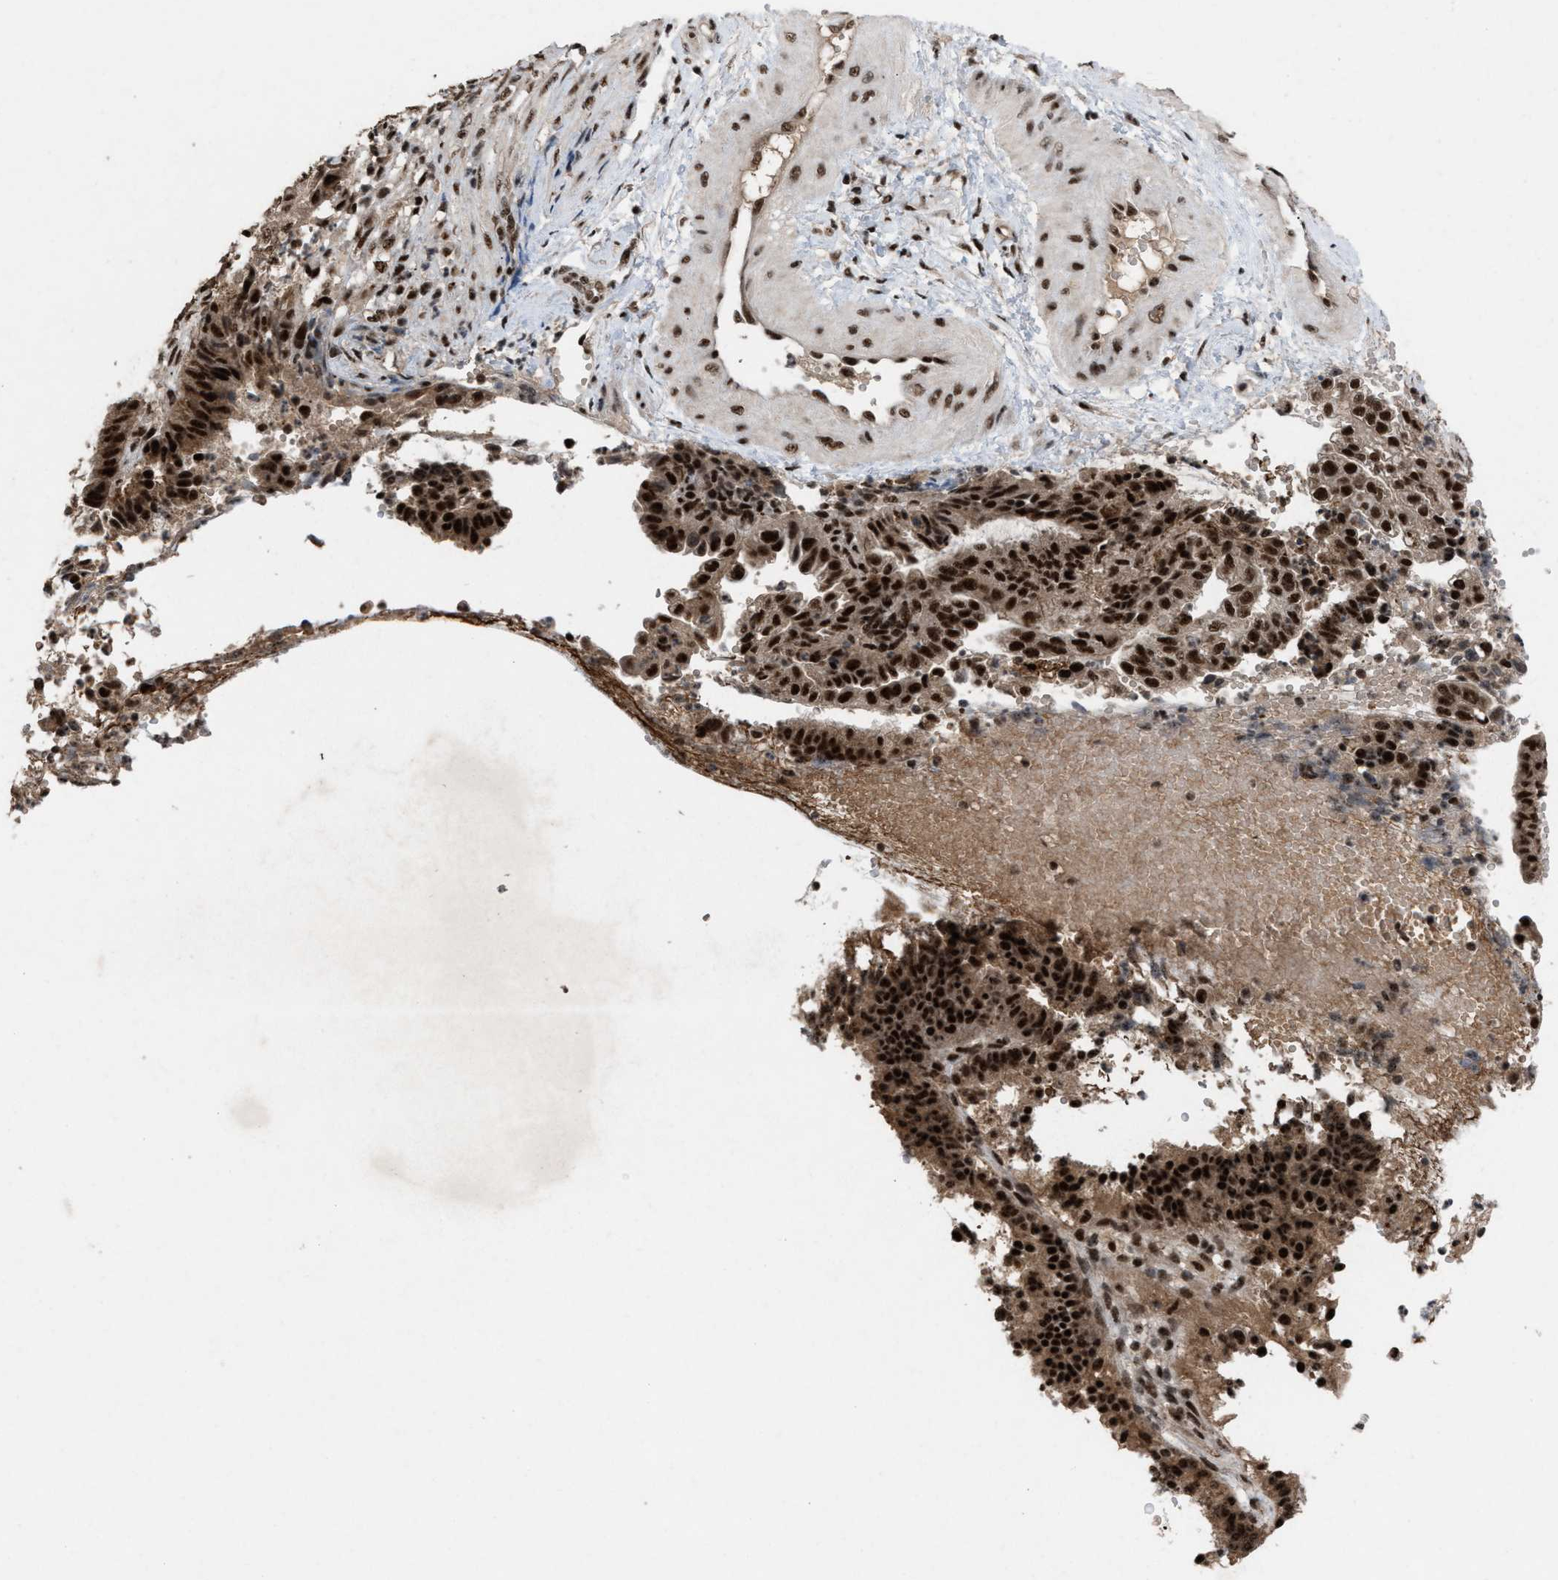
{"staining": {"intensity": "strong", "quantity": ">75%", "location": "cytoplasmic/membranous,nuclear"}, "tissue": "endometrial cancer", "cell_type": "Tumor cells", "image_type": "cancer", "snomed": [{"axis": "morphology", "description": "Adenocarcinoma, NOS"}, {"axis": "topography", "description": "Endometrium"}], "caption": "Strong cytoplasmic/membranous and nuclear positivity for a protein is seen in about >75% of tumor cells of adenocarcinoma (endometrial) using immunohistochemistry.", "gene": "PRPF4", "patient": {"sex": "female", "age": 51}}